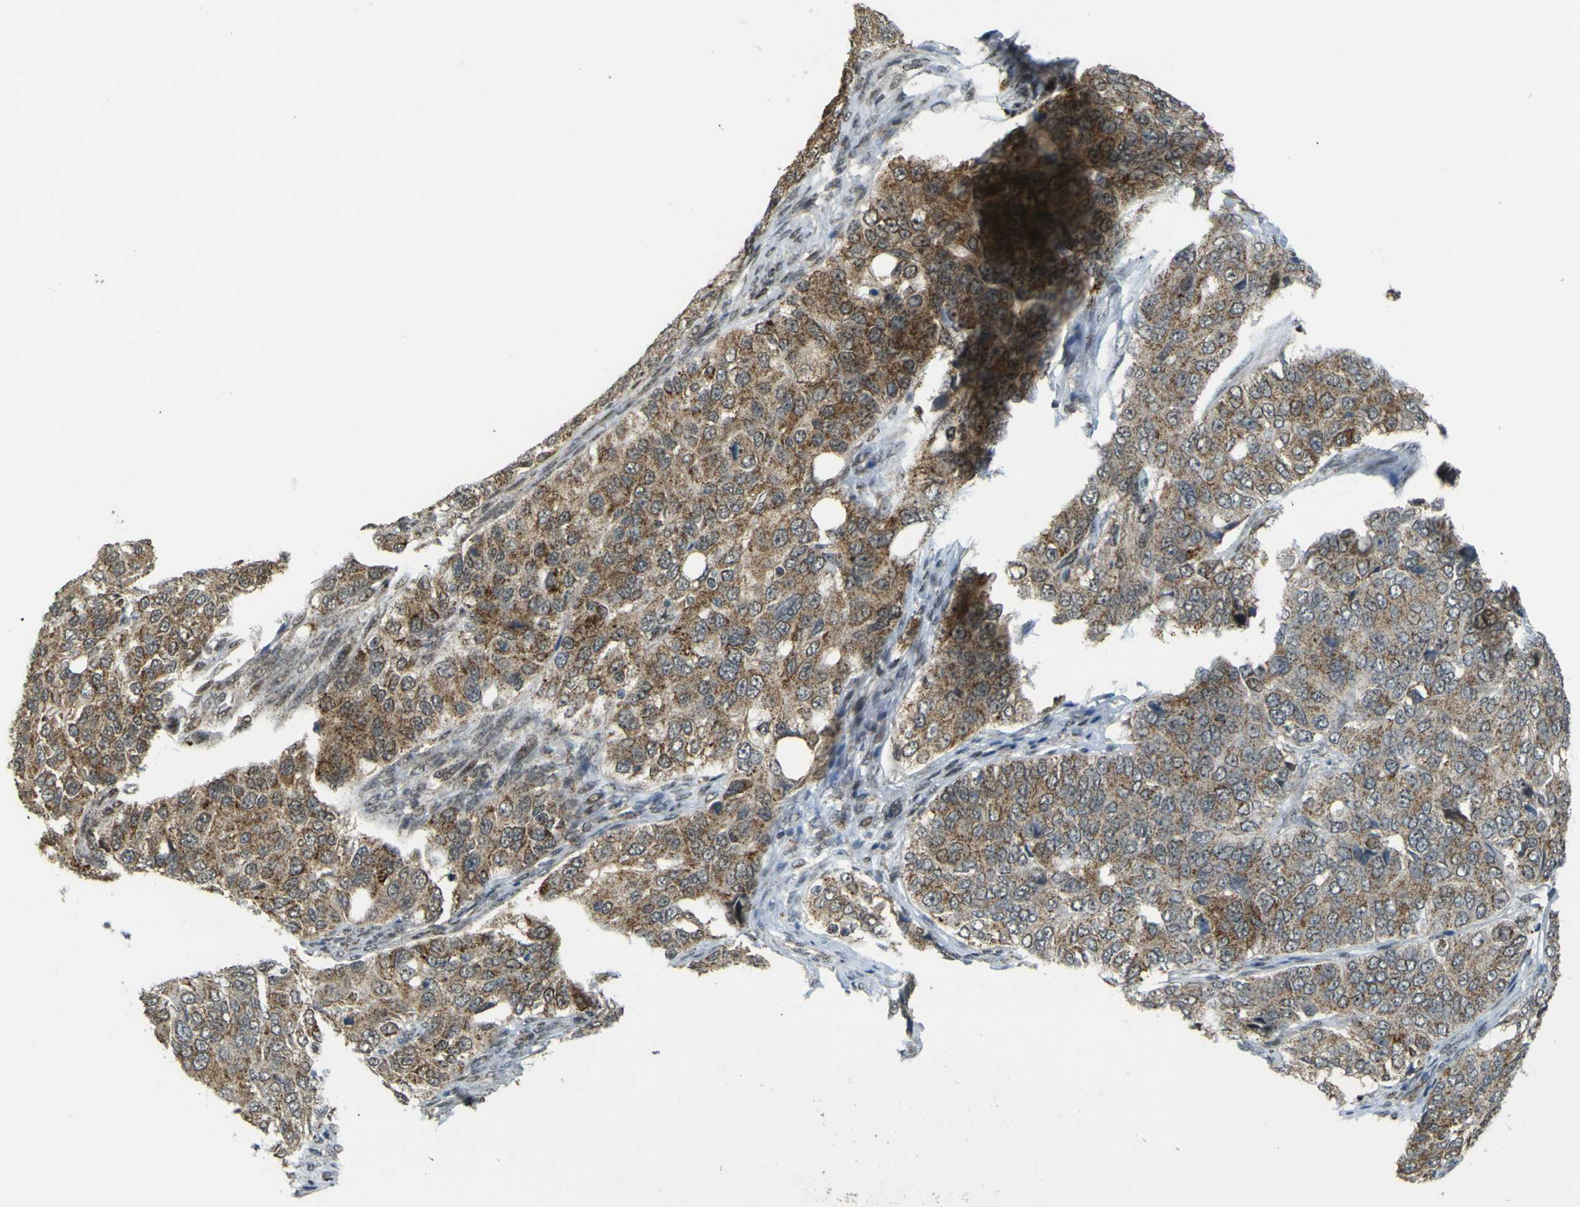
{"staining": {"intensity": "moderate", "quantity": ">75%", "location": "cytoplasmic/membranous"}, "tissue": "ovarian cancer", "cell_type": "Tumor cells", "image_type": "cancer", "snomed": [{"axis": "morphology", "description": "Carcinoma, endometroid"}, {"axis": "topography", "description": "Ovary"}], "caption": "Tumor cells display medium levels of moderate cytoplasmic/membranous positivity in about >75% of cells in ovarian cancer (endometroid carcinoma).", "gene": "ACBD5", "patient": {"sex": "female", "age": 51}}